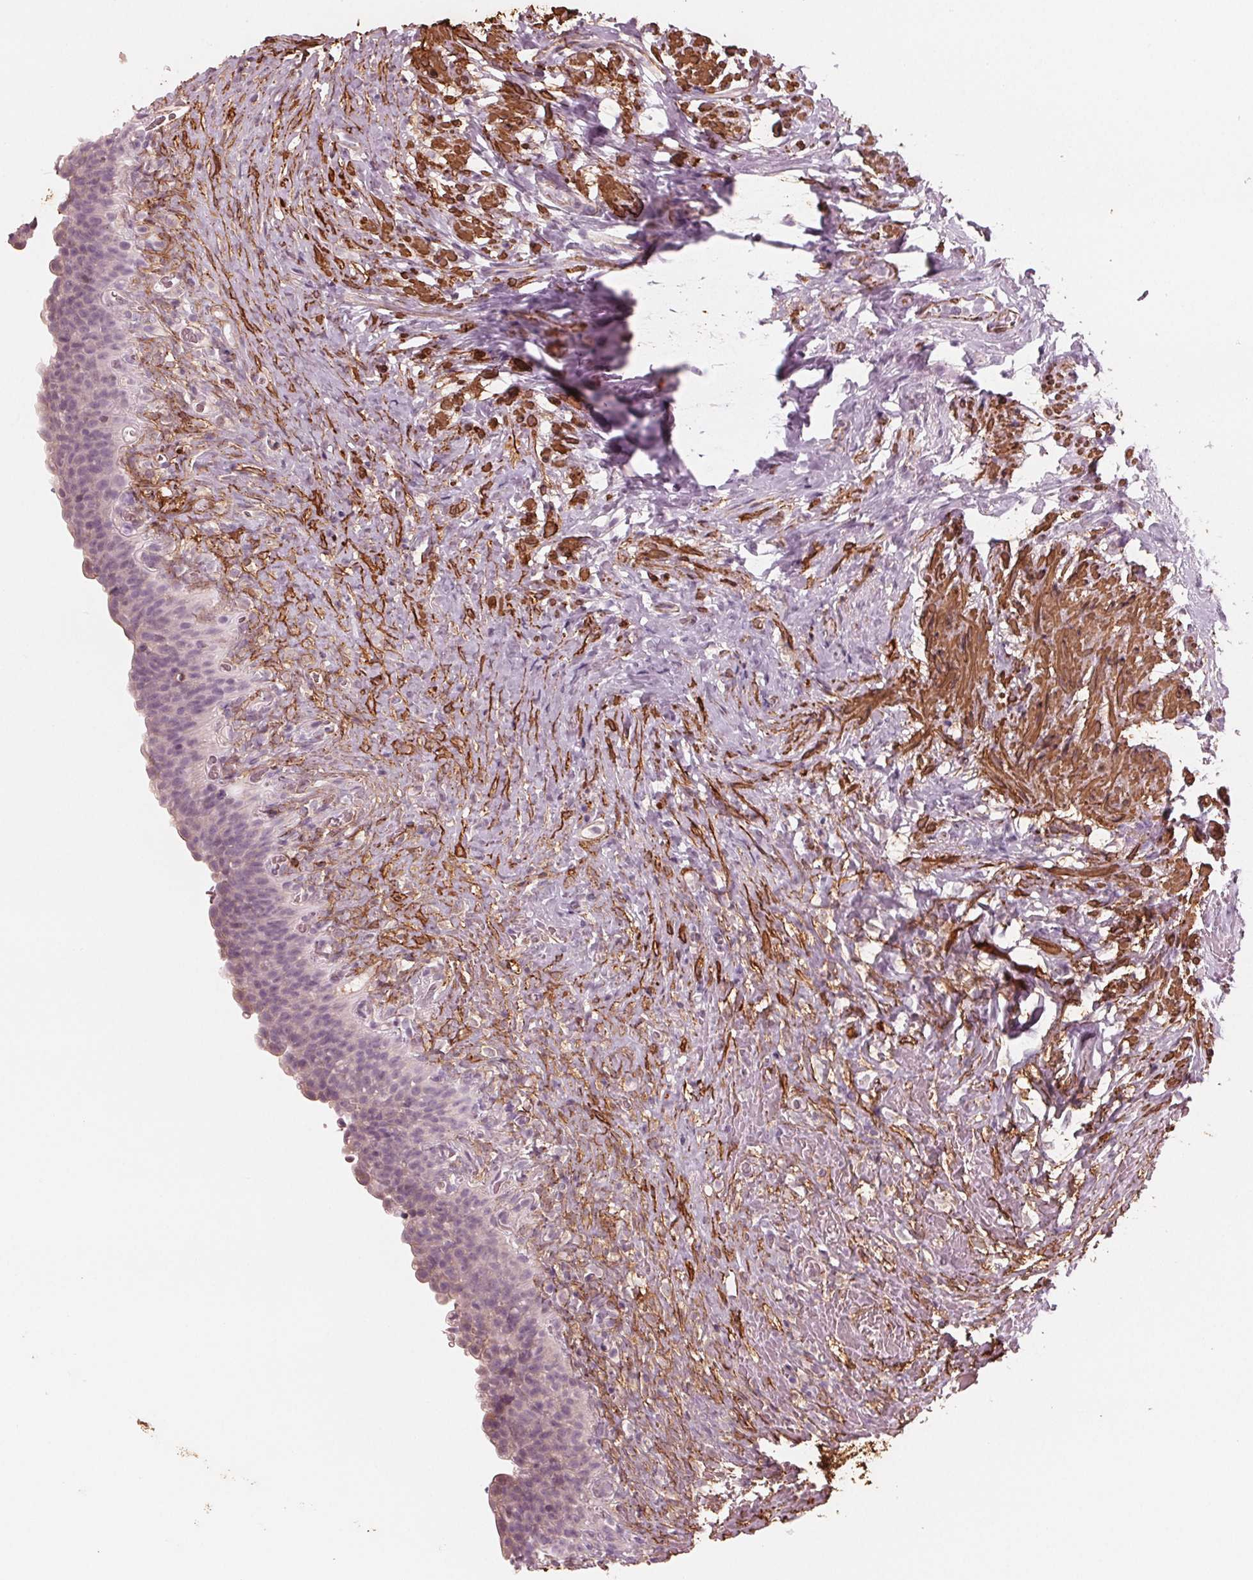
{"staining": {"intensity": "negative", "quantity": "none", "location": "none"}, "tissue": "urinary bladder", "cell_type": "Urothelial cells", "image_type": "normal", "snomed": [{"axis": "morphology", "description": "Normal tissue, NOS"}, {"axis": "topography", "description": "Urinary bladder"}, {"axis": "topography", "description": "Prostate"}], "caption": "There is no significant staining in urothelial cells of urinary bladder. The staining was performed using DAB (3,3'-diaminobenzidine) to visualize the protein expression in brown, while the nuclei were stained in blue with hematoxylin (Magnification: 20x).", "gene": "MIER3", "patient": {"sex": "male", "age": 76}}